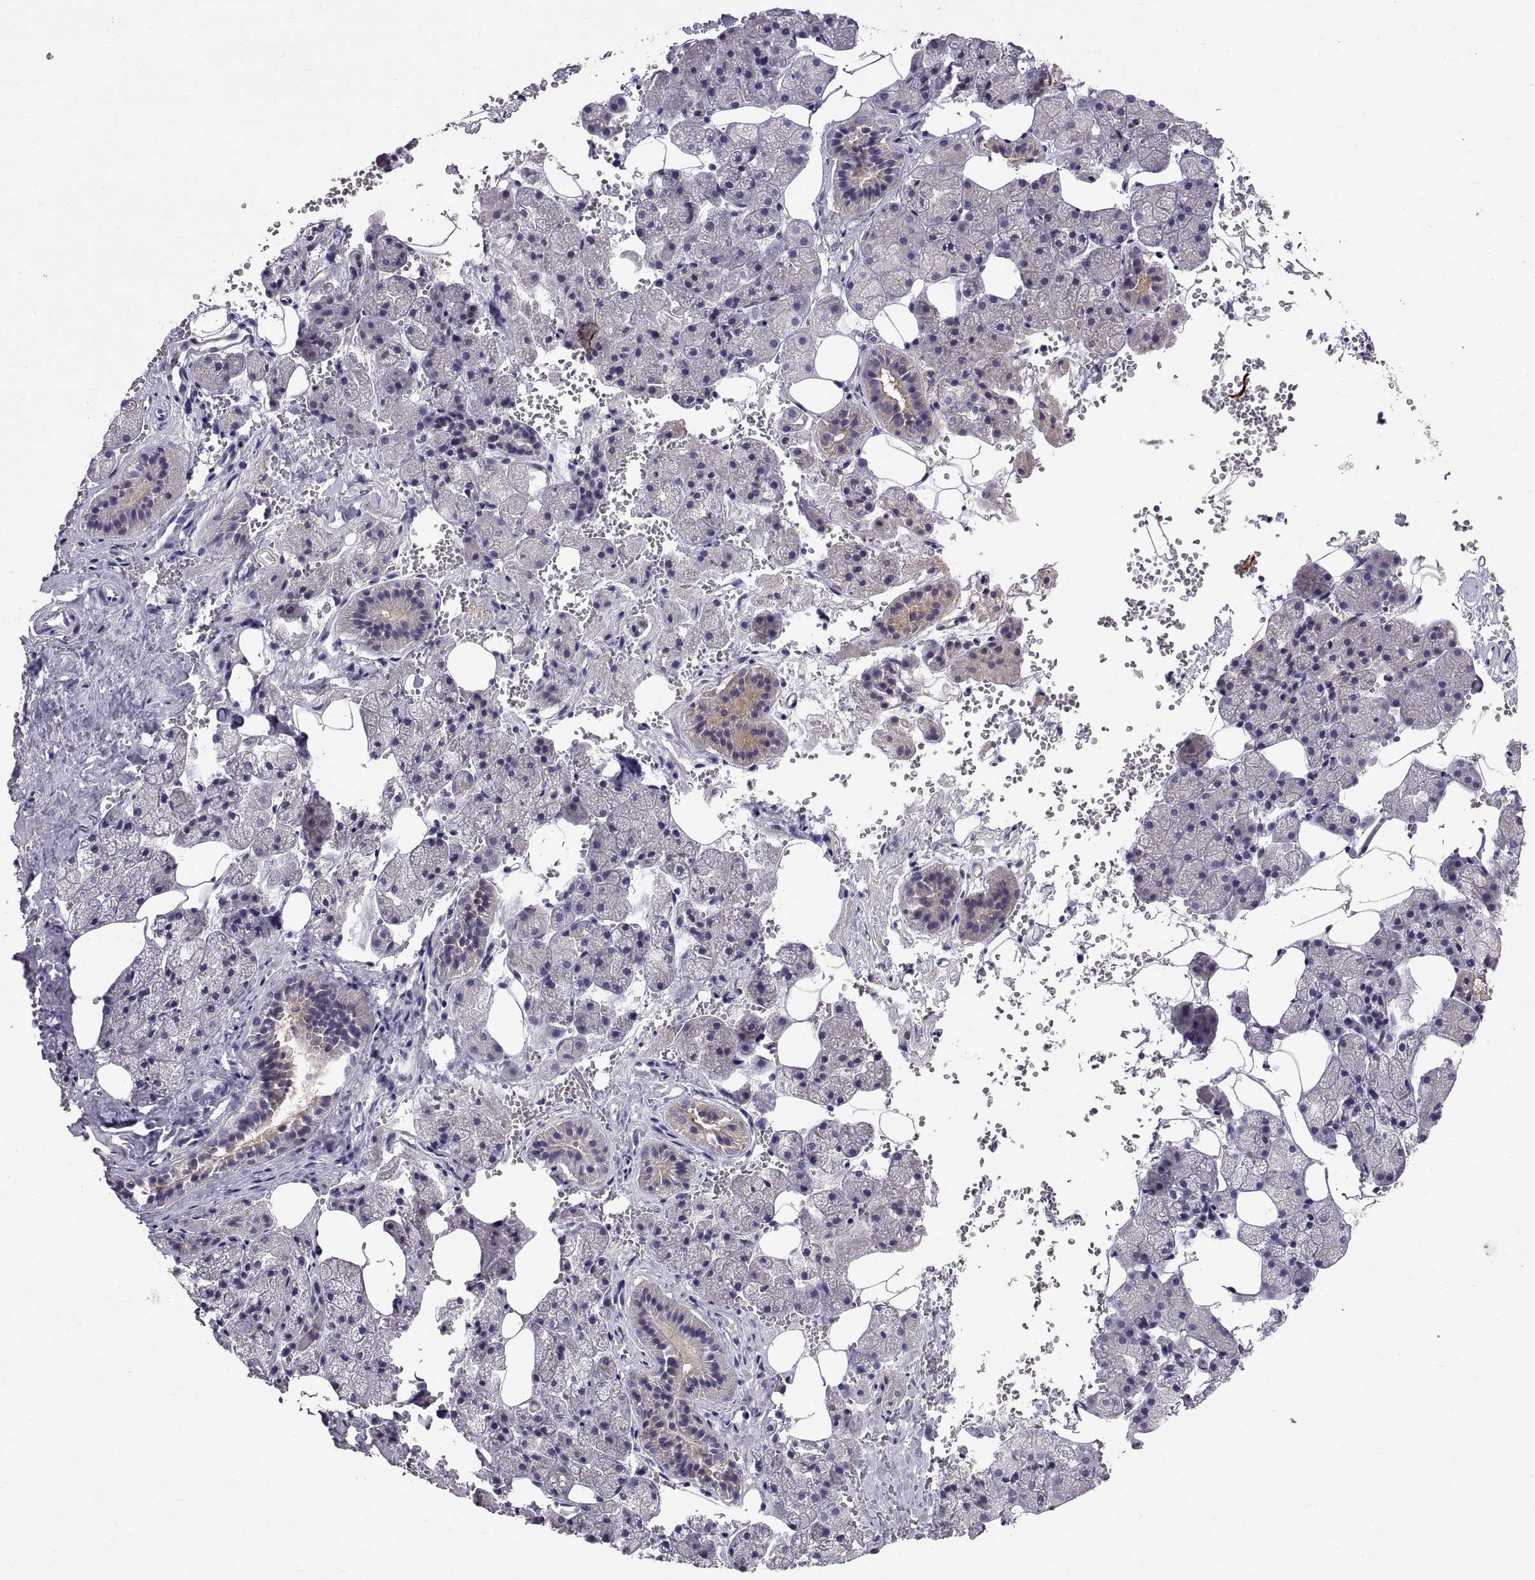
{"staining": {"intensity": "strong", "quantity": "<25%", "location": "cytoplasmic/membranous"}, "tissue": "salivary gland", "cell_type": "Glandular cells", "image_type": "normal", "snomed": [{"axis": "morphology", "description": "Normal tissue, NOS"}, {"axis": "topography", "description": "Salivary gland"}], "caption": "This micrograph displays immunohistochemistry staining of unremarkable human salivary gland, with medium strong cytoplasmic/membranous expression in about <25% of glandular cells.", "gene": "ARSL", "patient": {"sex": "male", "age": 38}}